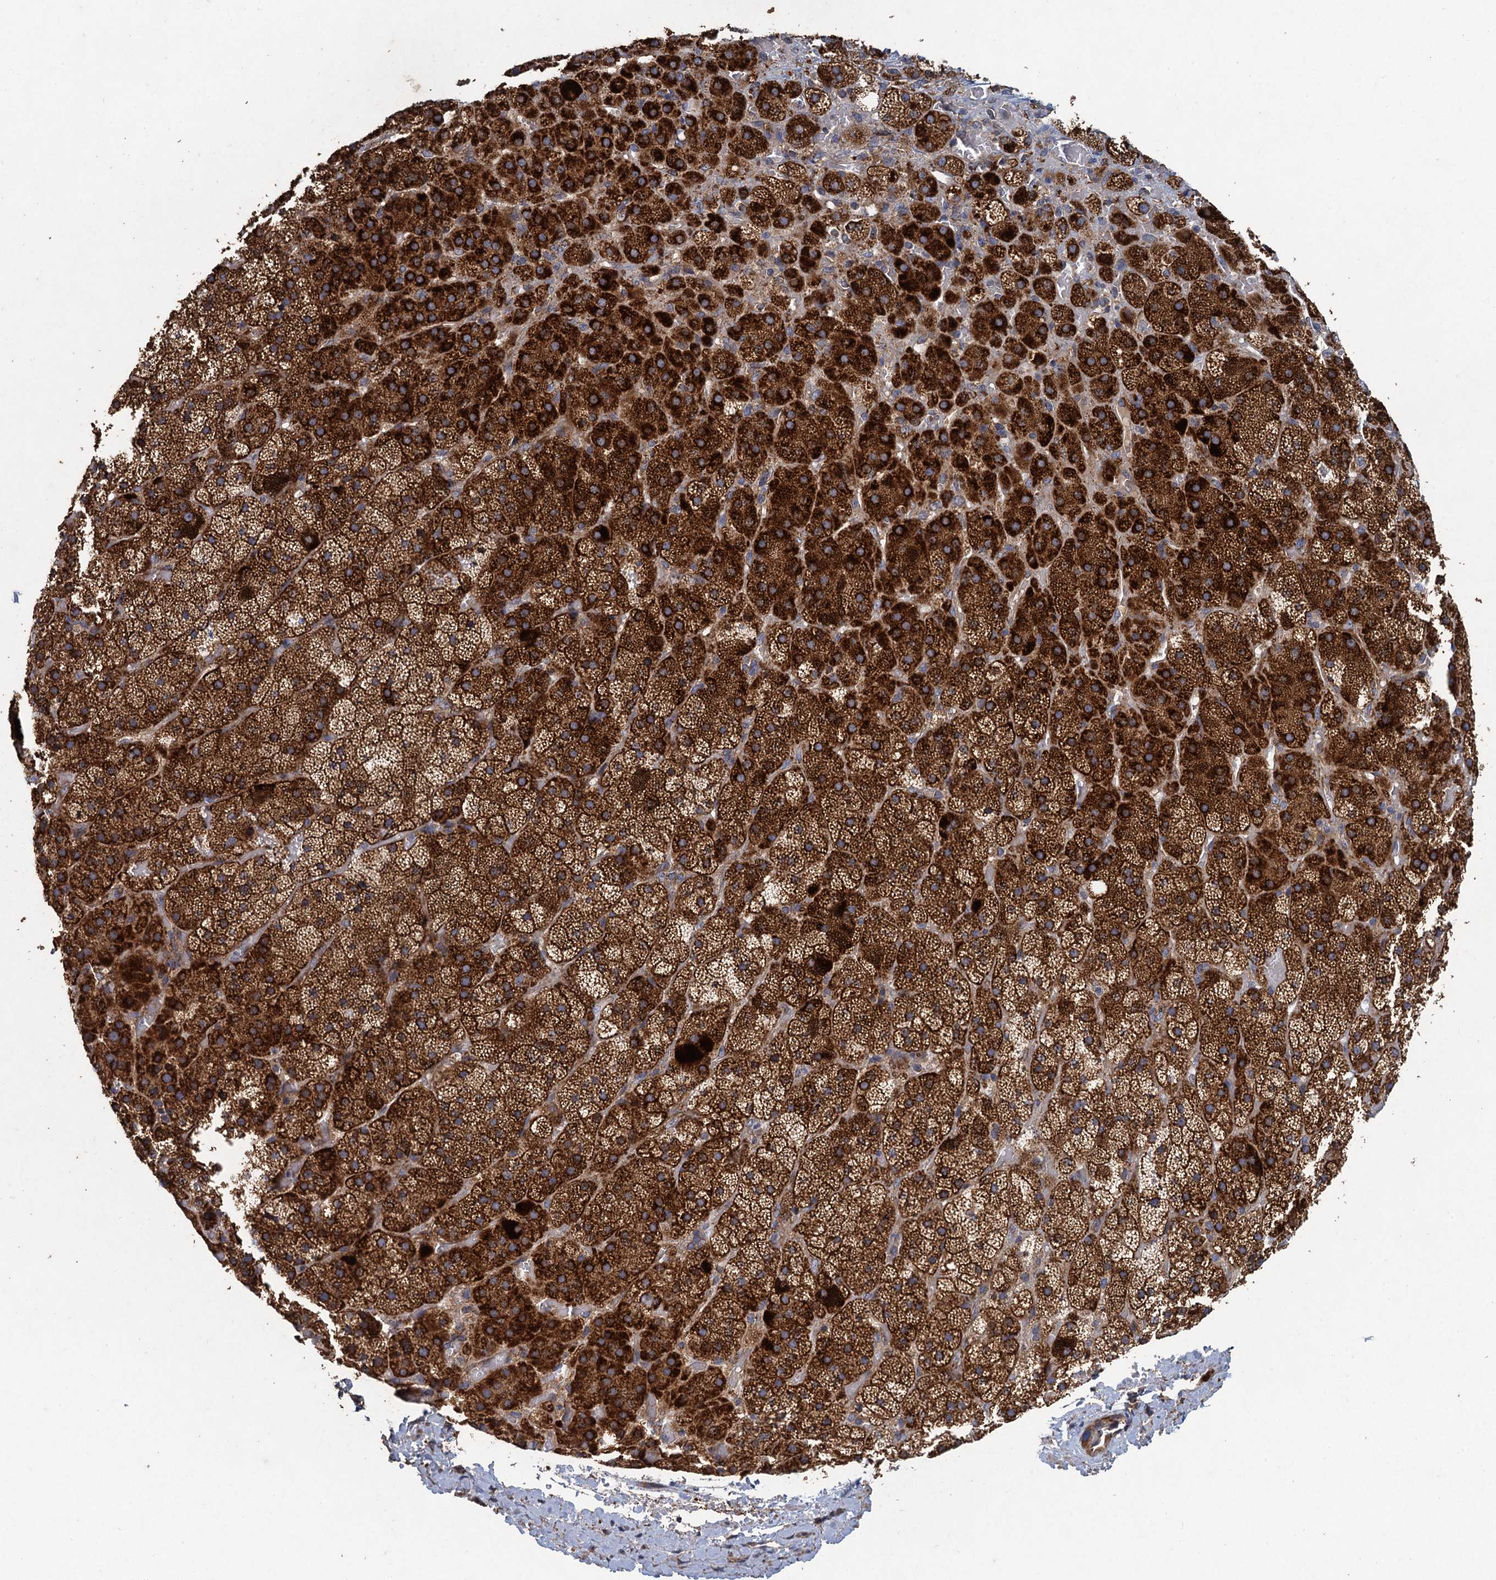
{"staining": {"intensity": "strong", "quantity": ">75%", "location": "cytoplasmic/membranous"}, "tissue": "adrenal gland", "cell_type": "Glandular cells", "image_type": "normal", "snomed": [{"axis": "morphology", "description": "Normal tissue, NOS"}, {"axis": "topography", "description": "Adrenal gland"}], "caption": "Immunohistochemical staining of normal human adrenal gland reveals >75% levels of strong cytoplasmic/membranous protein staining in about >75% of glandular cells. The staining is performed using DAB brown chromogen to label protein expression. The nuclei are counter-stained blue using hematoxylin.", "gene": "BCS1L", "patient": {"sex": "male", "age": 57}}